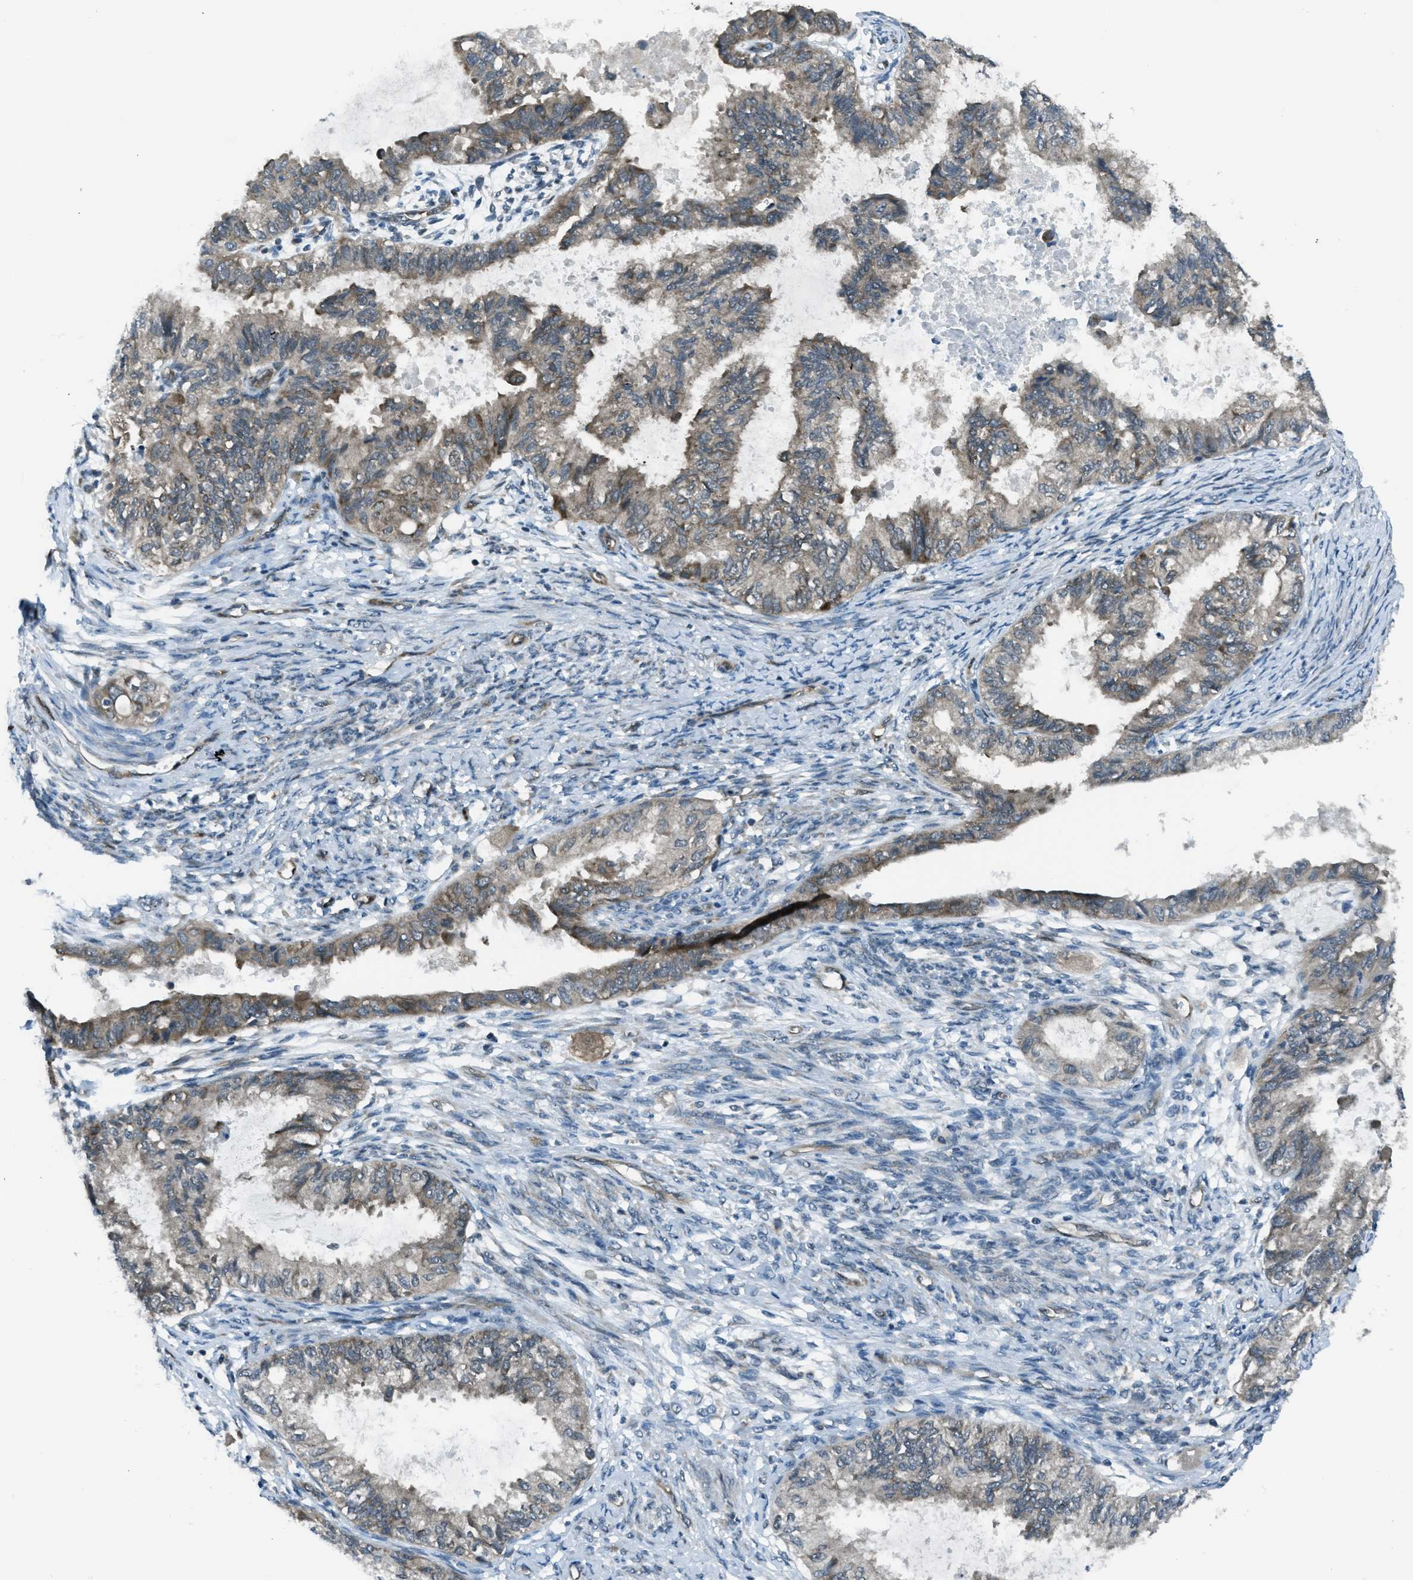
{"staining": {"intensity": "weak", "quantity": "<25%", "location": "cytoplasmic/membranous"}, "tissue": "cervical cancer", "cell_type": "Tumor cells", "image_type": "cancer", "snomed": [{"axis": "morphology", "description": "Normal tissue, NOS"}, {"axis": "morphology", "description": "Adenocarcinoma, NOS"}, {"axis": "topography", "description": "Cervix"}, {"axis": "topography", "description": "Endometrium"}], "caption": "High magnification brightfield microscopy of adenocarcinoma (cervical) stained with DAB (3,3'-diaminobenzidine) (brown) and counterstained with hematoxylin (blue): tumor cells show no significant expression. The staining was performed using DAB to visualize the protein expression in brown, while the nuclei were stained in blue with hematoxylin (Magnification: 20x).", "gene": "ASAP2", "patient": {"sex": "female", "age": 86}}